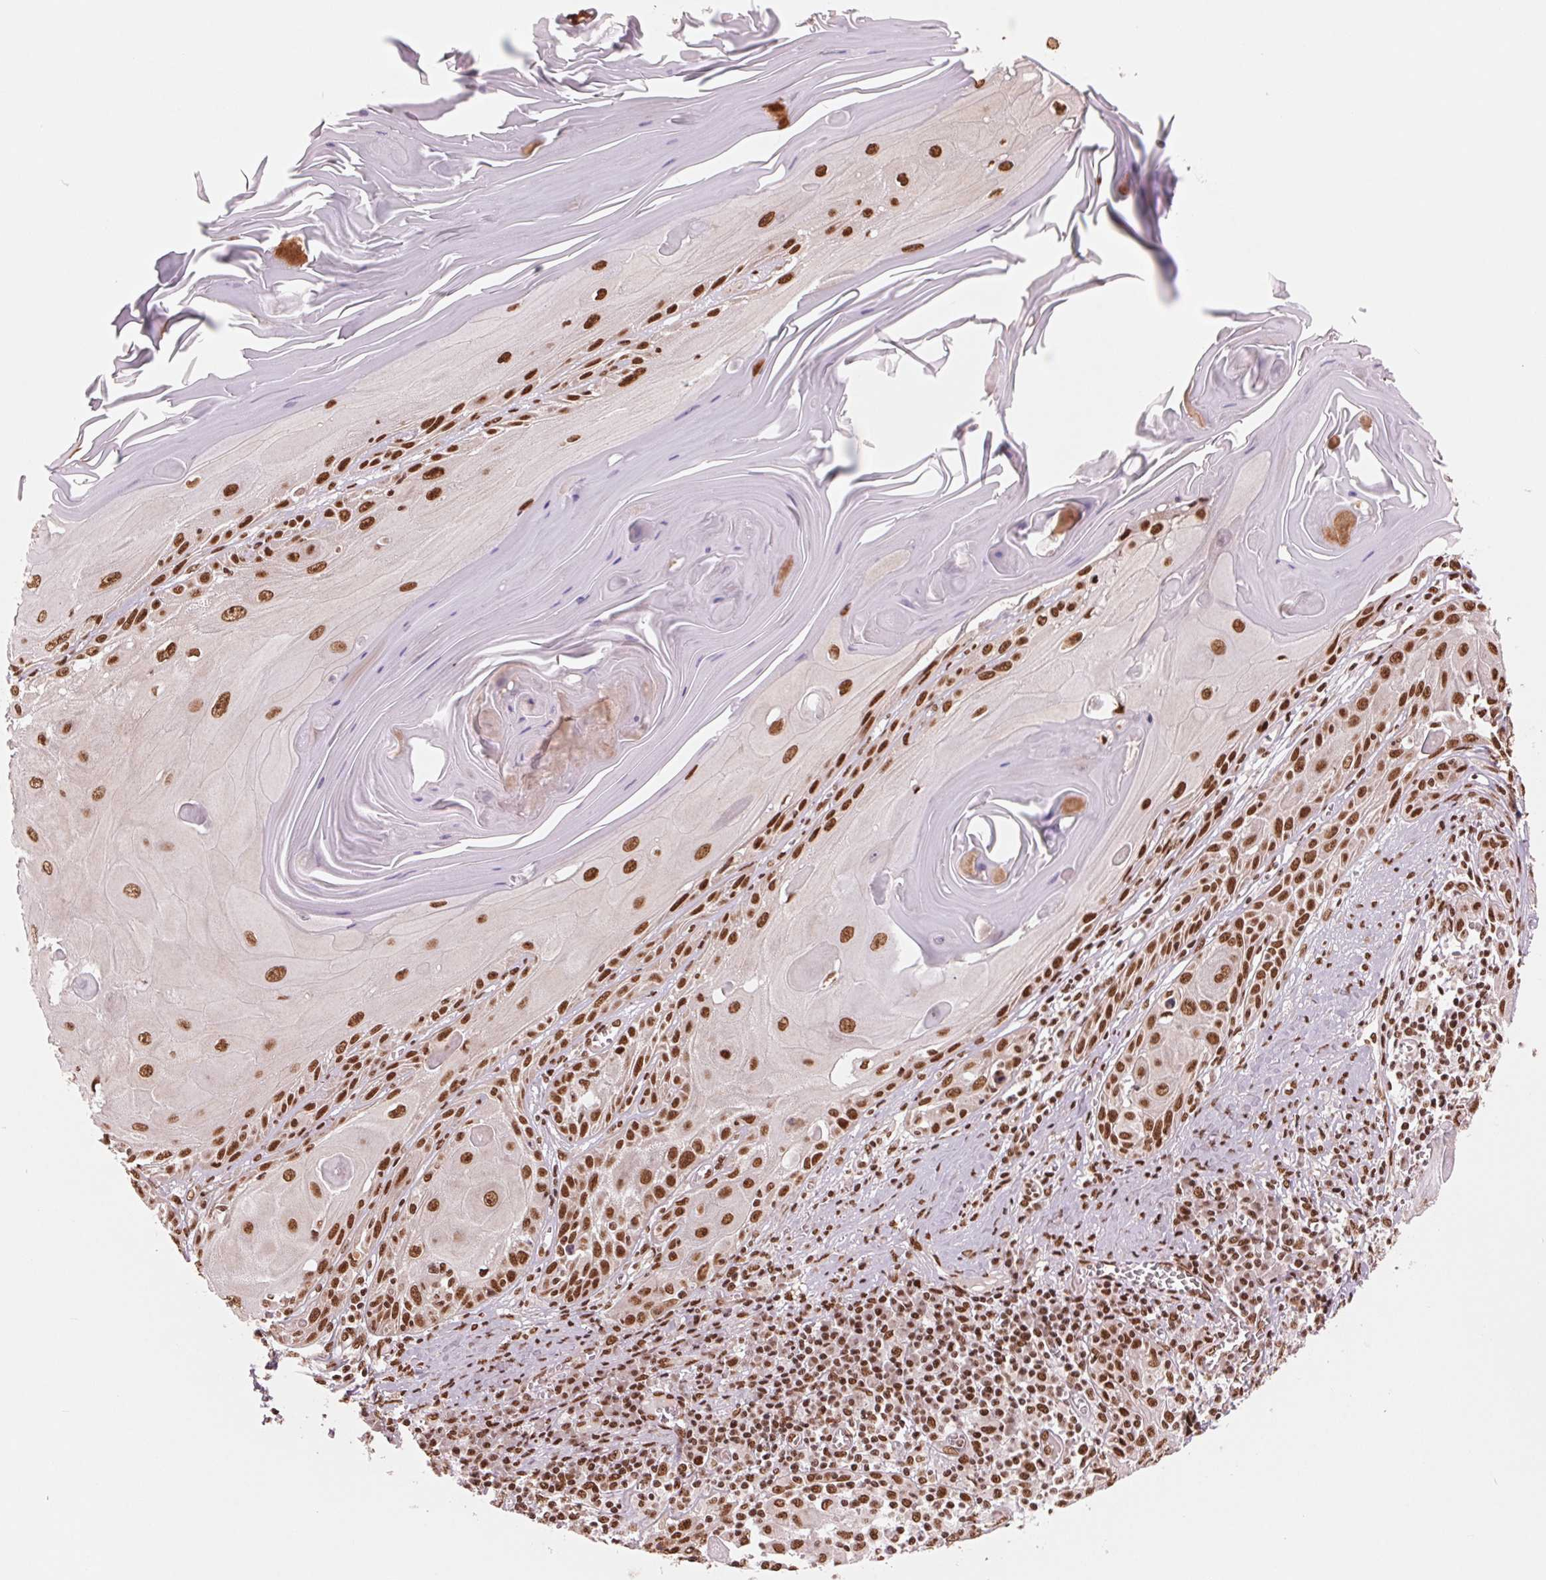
{"staining": {"intensity": "moderate", "quantity": ">75%", "location": "nuclear"}, "tissue": "skin cancer", "cell_type": "Tumor cells", "image_type": "cancer", "snomed": [{"axis": "morphology", "description": "Squamous cell carcinoma, NOS"}, {"axis": "topography", "description": "Skin"}, {"axis": "topography", "description": "Vulva"}], "caption": "Skin cancer was stained to show a protein in brown. There is medium levels of moderate nuclear staining in approximately >75% of tumor cells.", "gene": "TTLL9", "patient": {"sex": "female", "age": 85}}